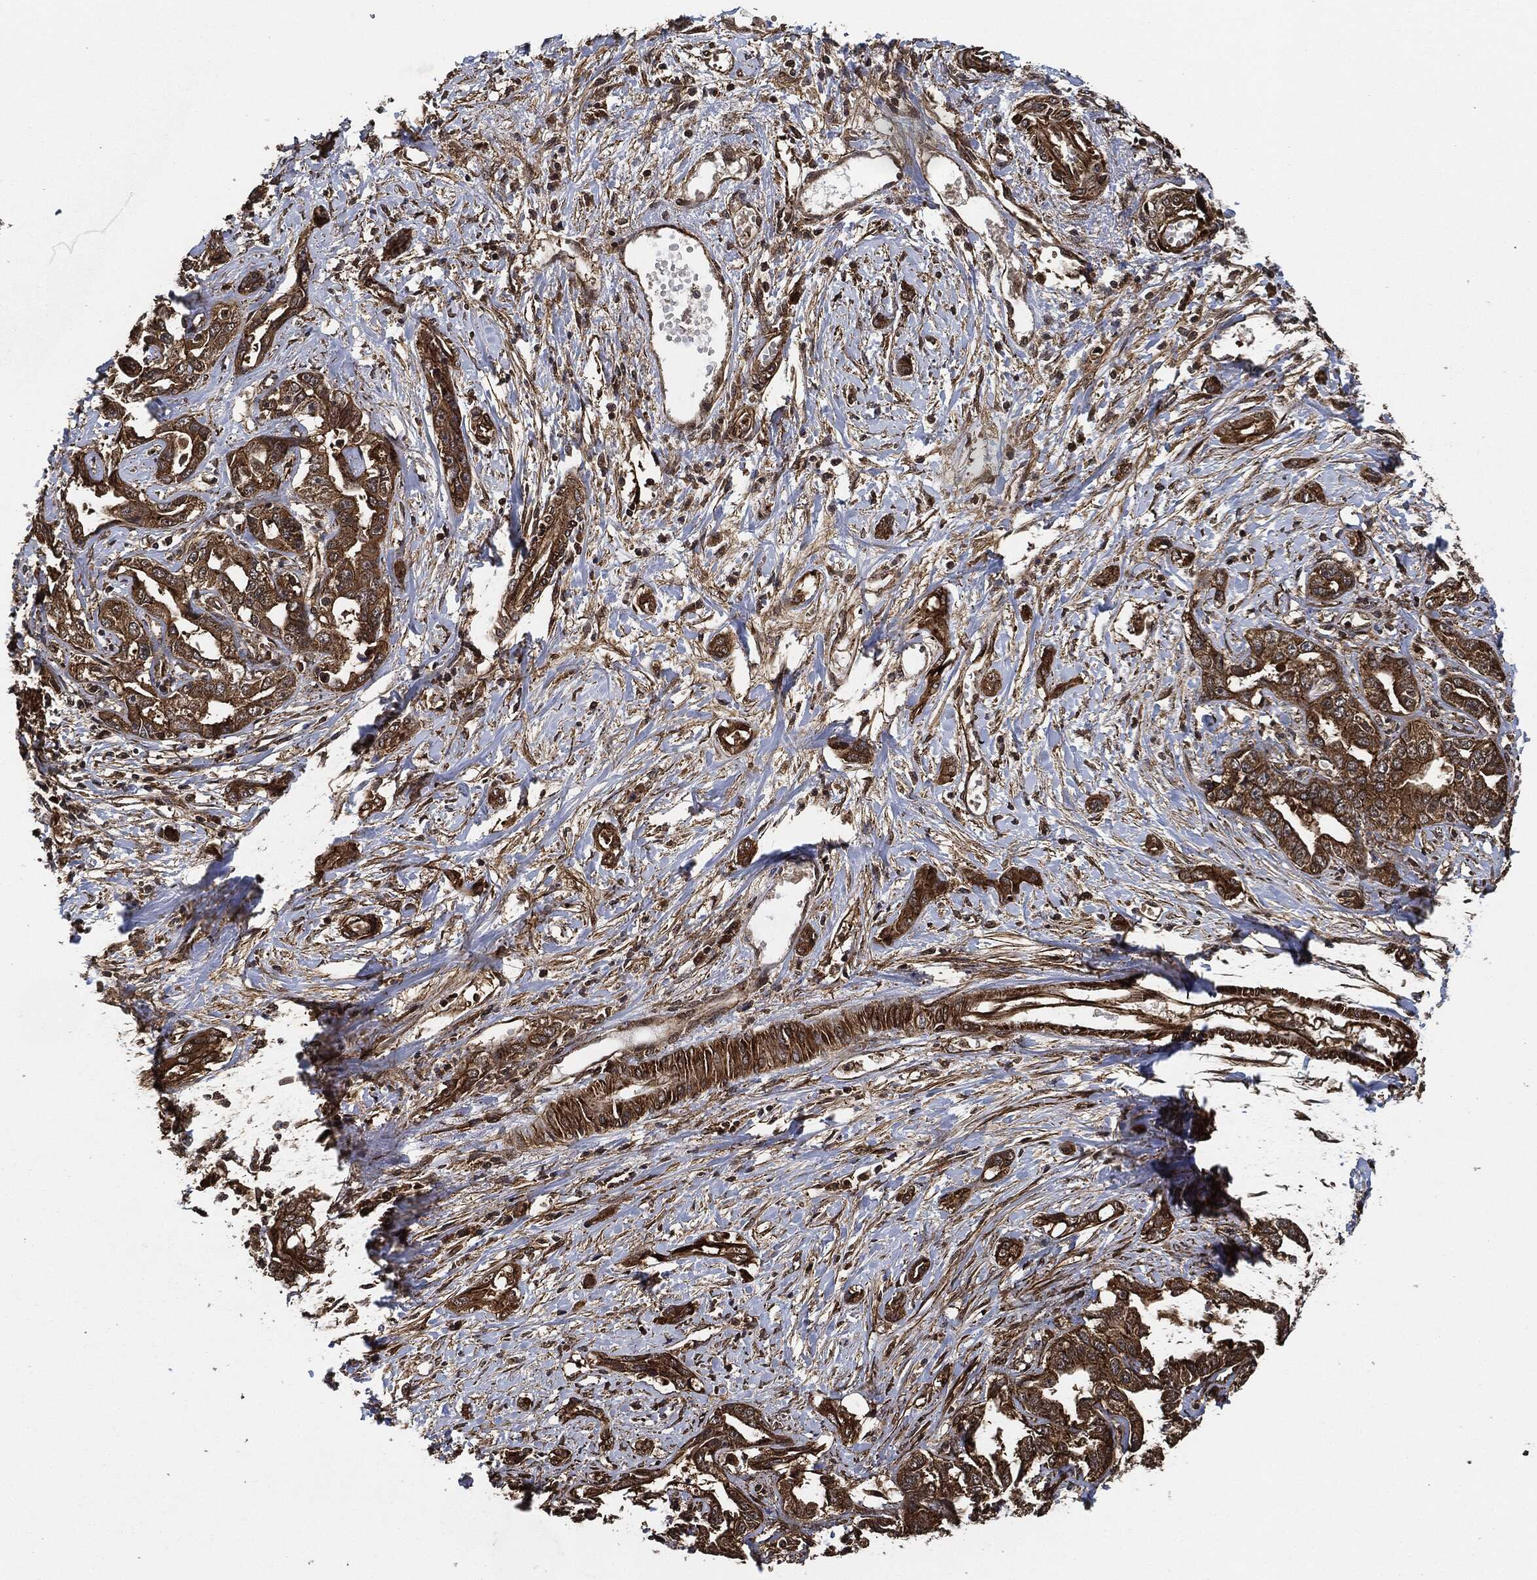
{"staining": {"intensity": "strong", "quantity": ">75%", "location": "cytoplasmic/membranous"}, "tissue": "liver cancer", "cell_type": "Tumor cells", "image_type": "cancer", "snomed": [{"axis": "morphology", "description": "Cholangiocarcinoma"}, {"axis": "topography", "description": "Liver"}], "caption": "Immunohistochemistry (IHC) micrograph of liver cancer (cholangiocarcinoma) stained for a protein (brown), which reveals high levels of strong cytoplasmic/membranous staining in approximately >75% of tumor cells.", "gene": "CEP290", "patient": {"sex": "male", "age": 59}}